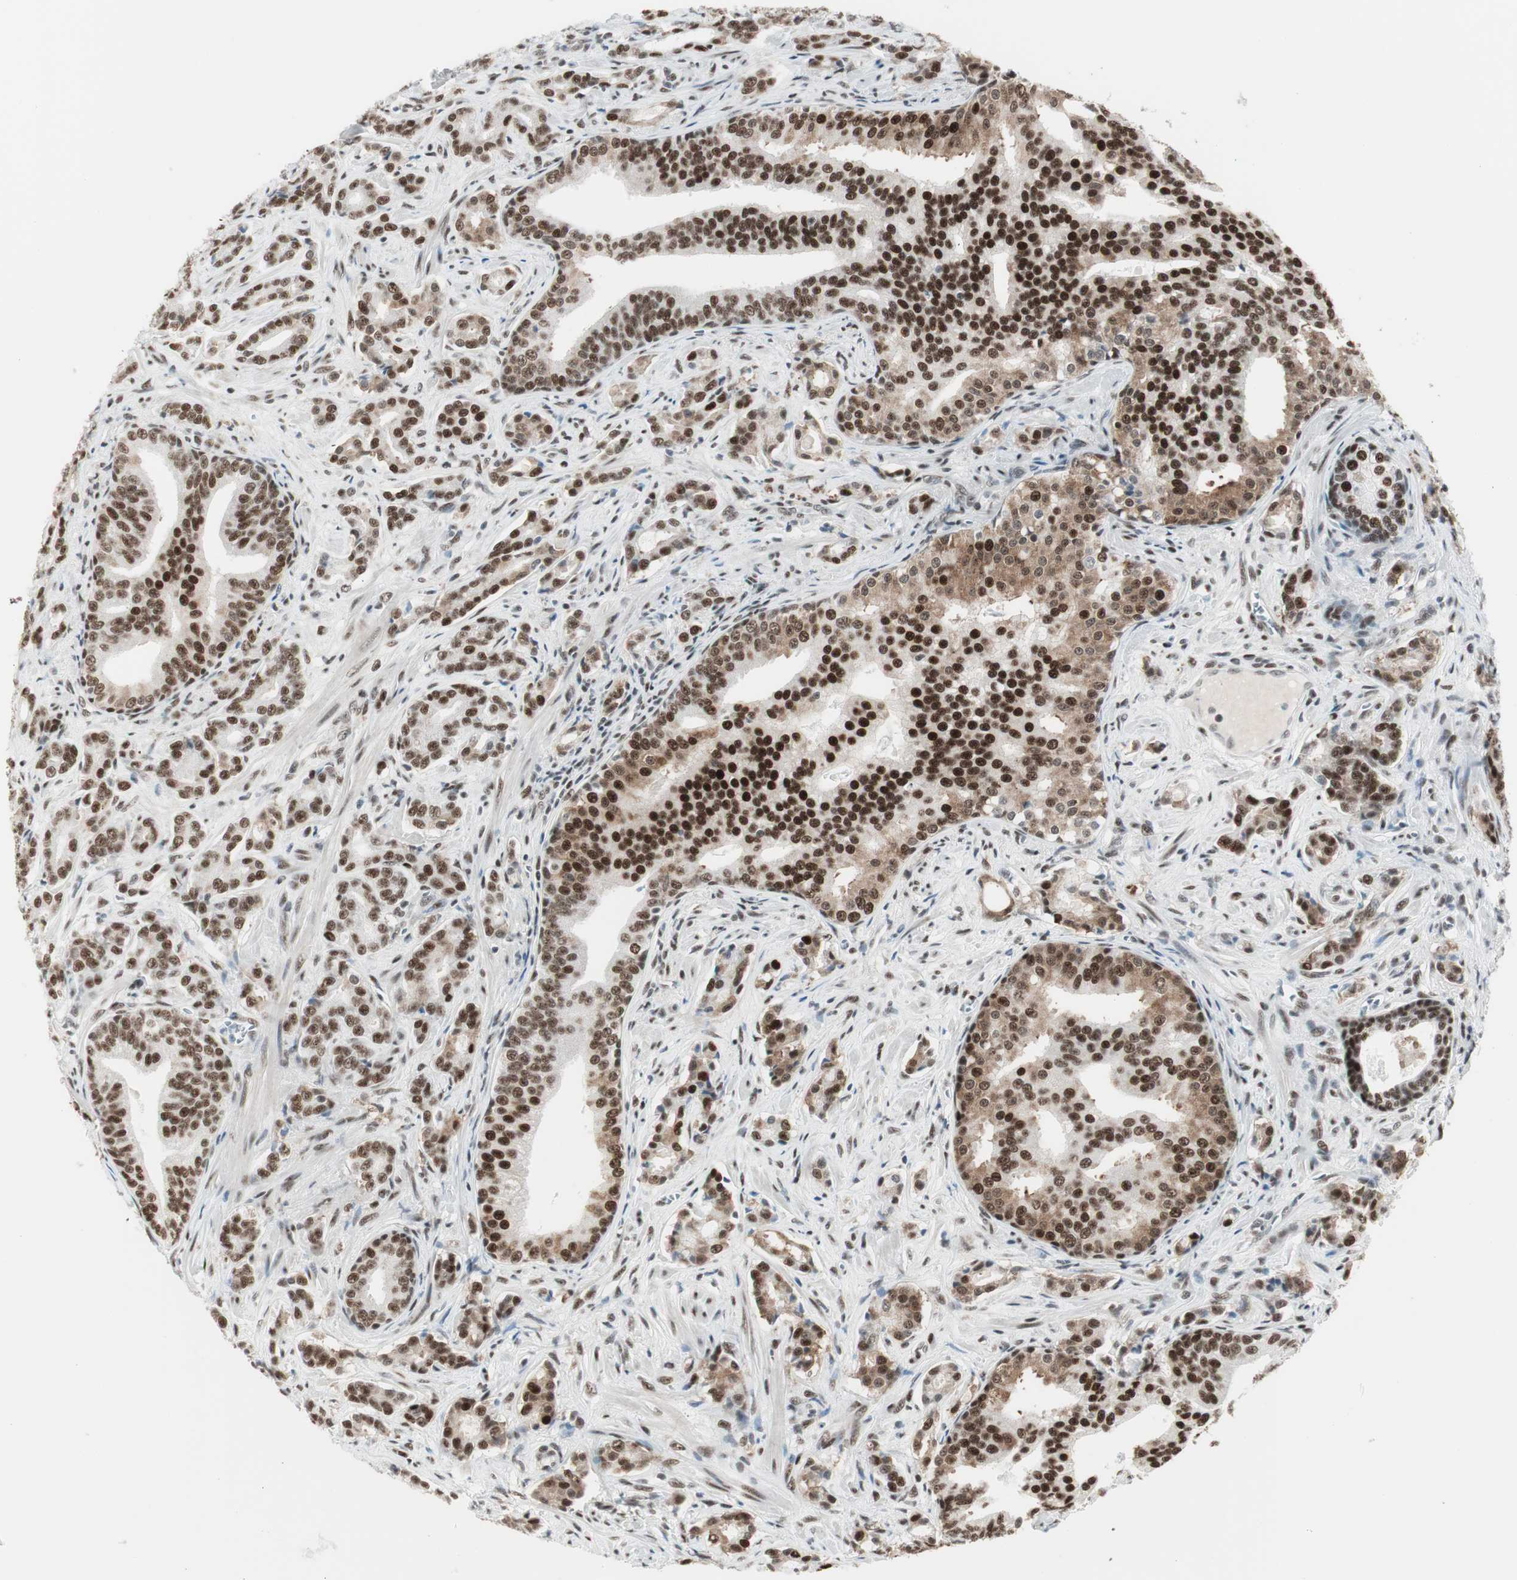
{"staining": {"intensity": "strong", "quantity": ">75%", "location": "nuclear"}, "tissue": "prostate cancer", "cell_type": "Tumor cells", "image_type": "cancer", "snomed": [{"axis": "morphology", "description": "Adenocarcinoma, Low grade"}, {"axis": "topography", "description": "Prostate"}], "caption": "Human prostate cancer (adenocarcinoma (low-grade)) stained for a protein (brown) displays strong nuclear positive staining in about >75% of tumor cells.", "gene": "HEXIM1", "patient": {"sex": "male", "age": 58}}